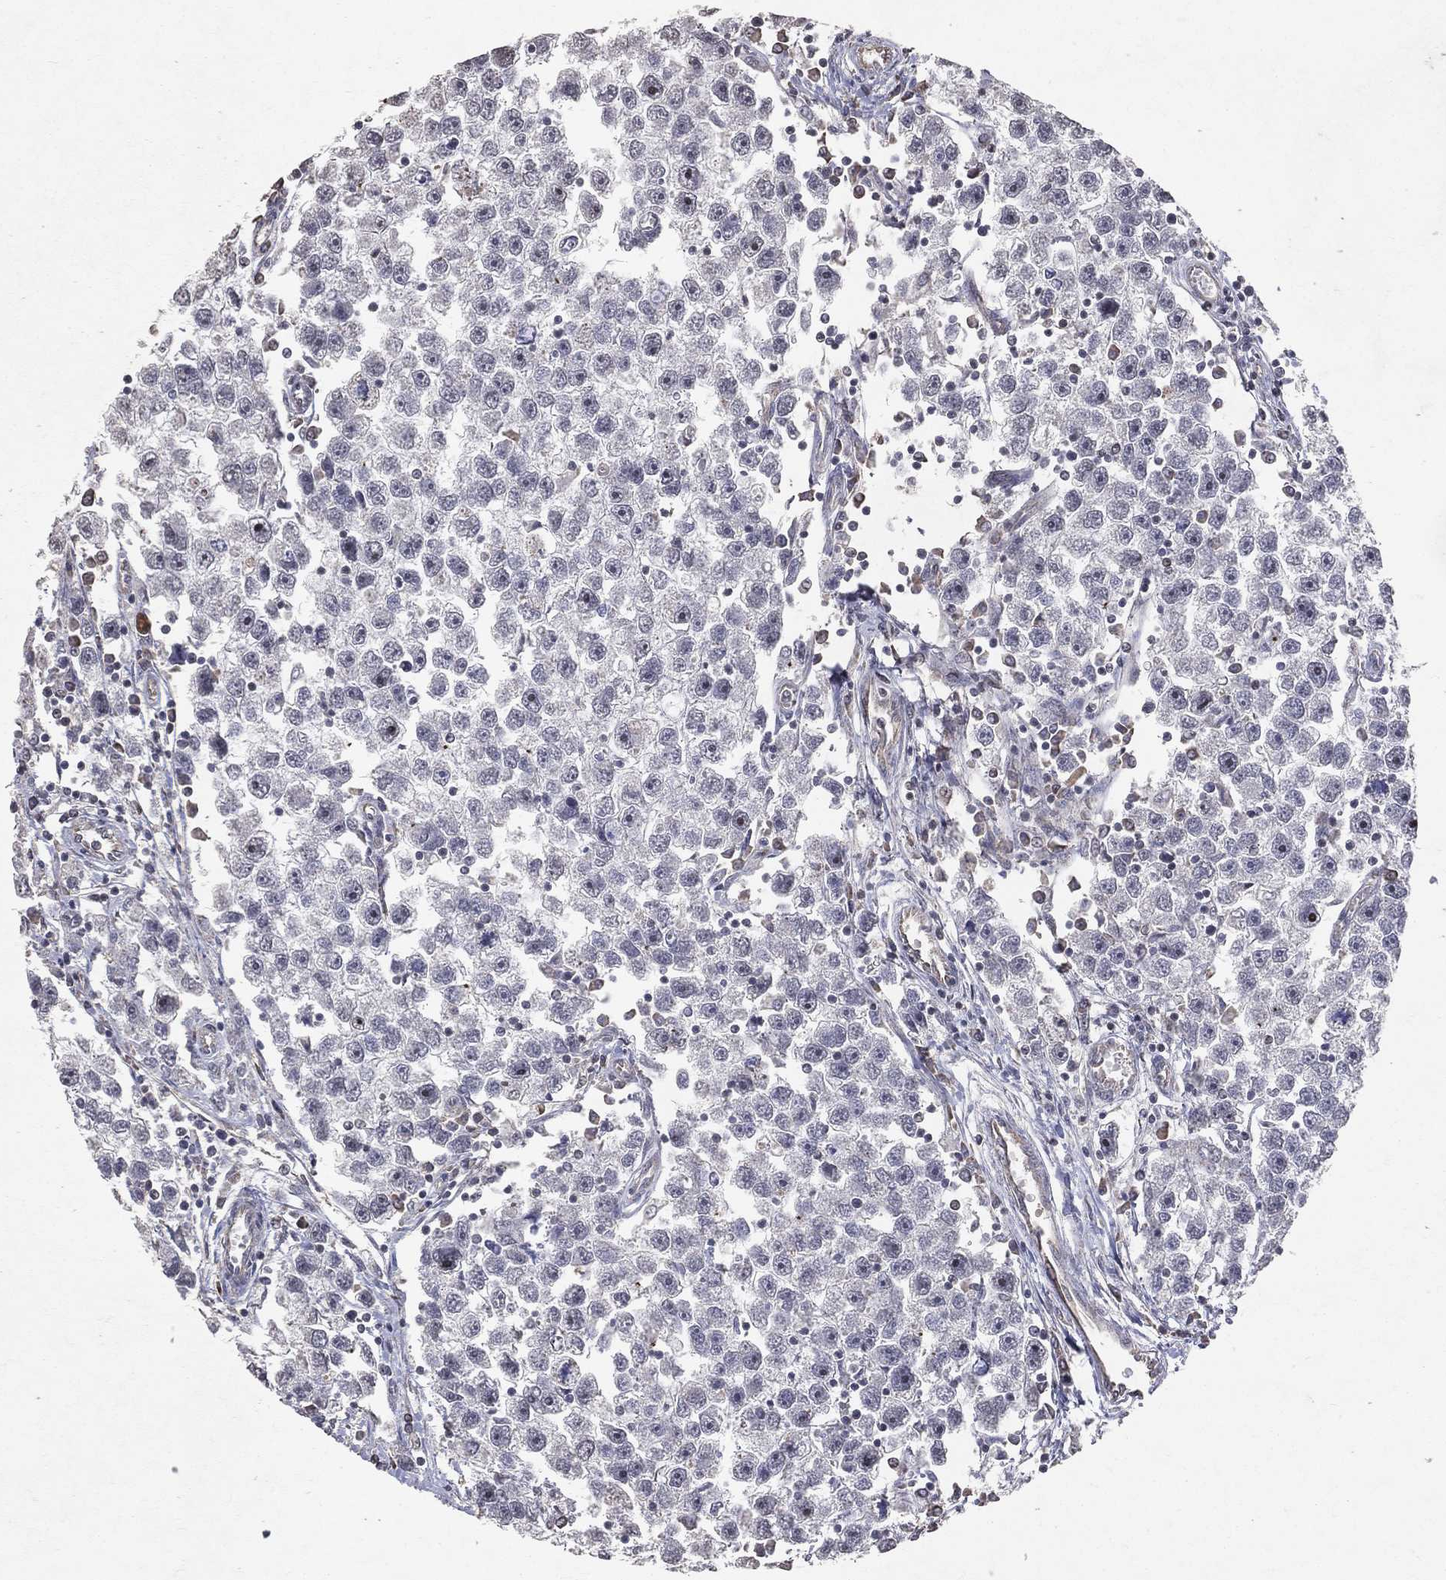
{"staining": {"intensity": "negative", "quantity": "none", "location": "none"}, "tissue": "testis cancer", "cell_type": "Tumor cells", "image_type": "cancer", "snomed": [{"axis": "morphology", "description": "Seminoma, NOS"}, {"axis": "topography", "description": "Testis"}], "caption": "Immunohistochemical staining of human testis cancer reveals no significant expression in tumor cells. (Stains: DAB IHC with hematoxylin counter stain, Microscopy: brightfield microscopy at high magnification).", "gene": "LY6K", "patient": {"sex": "male", "age": 30}}